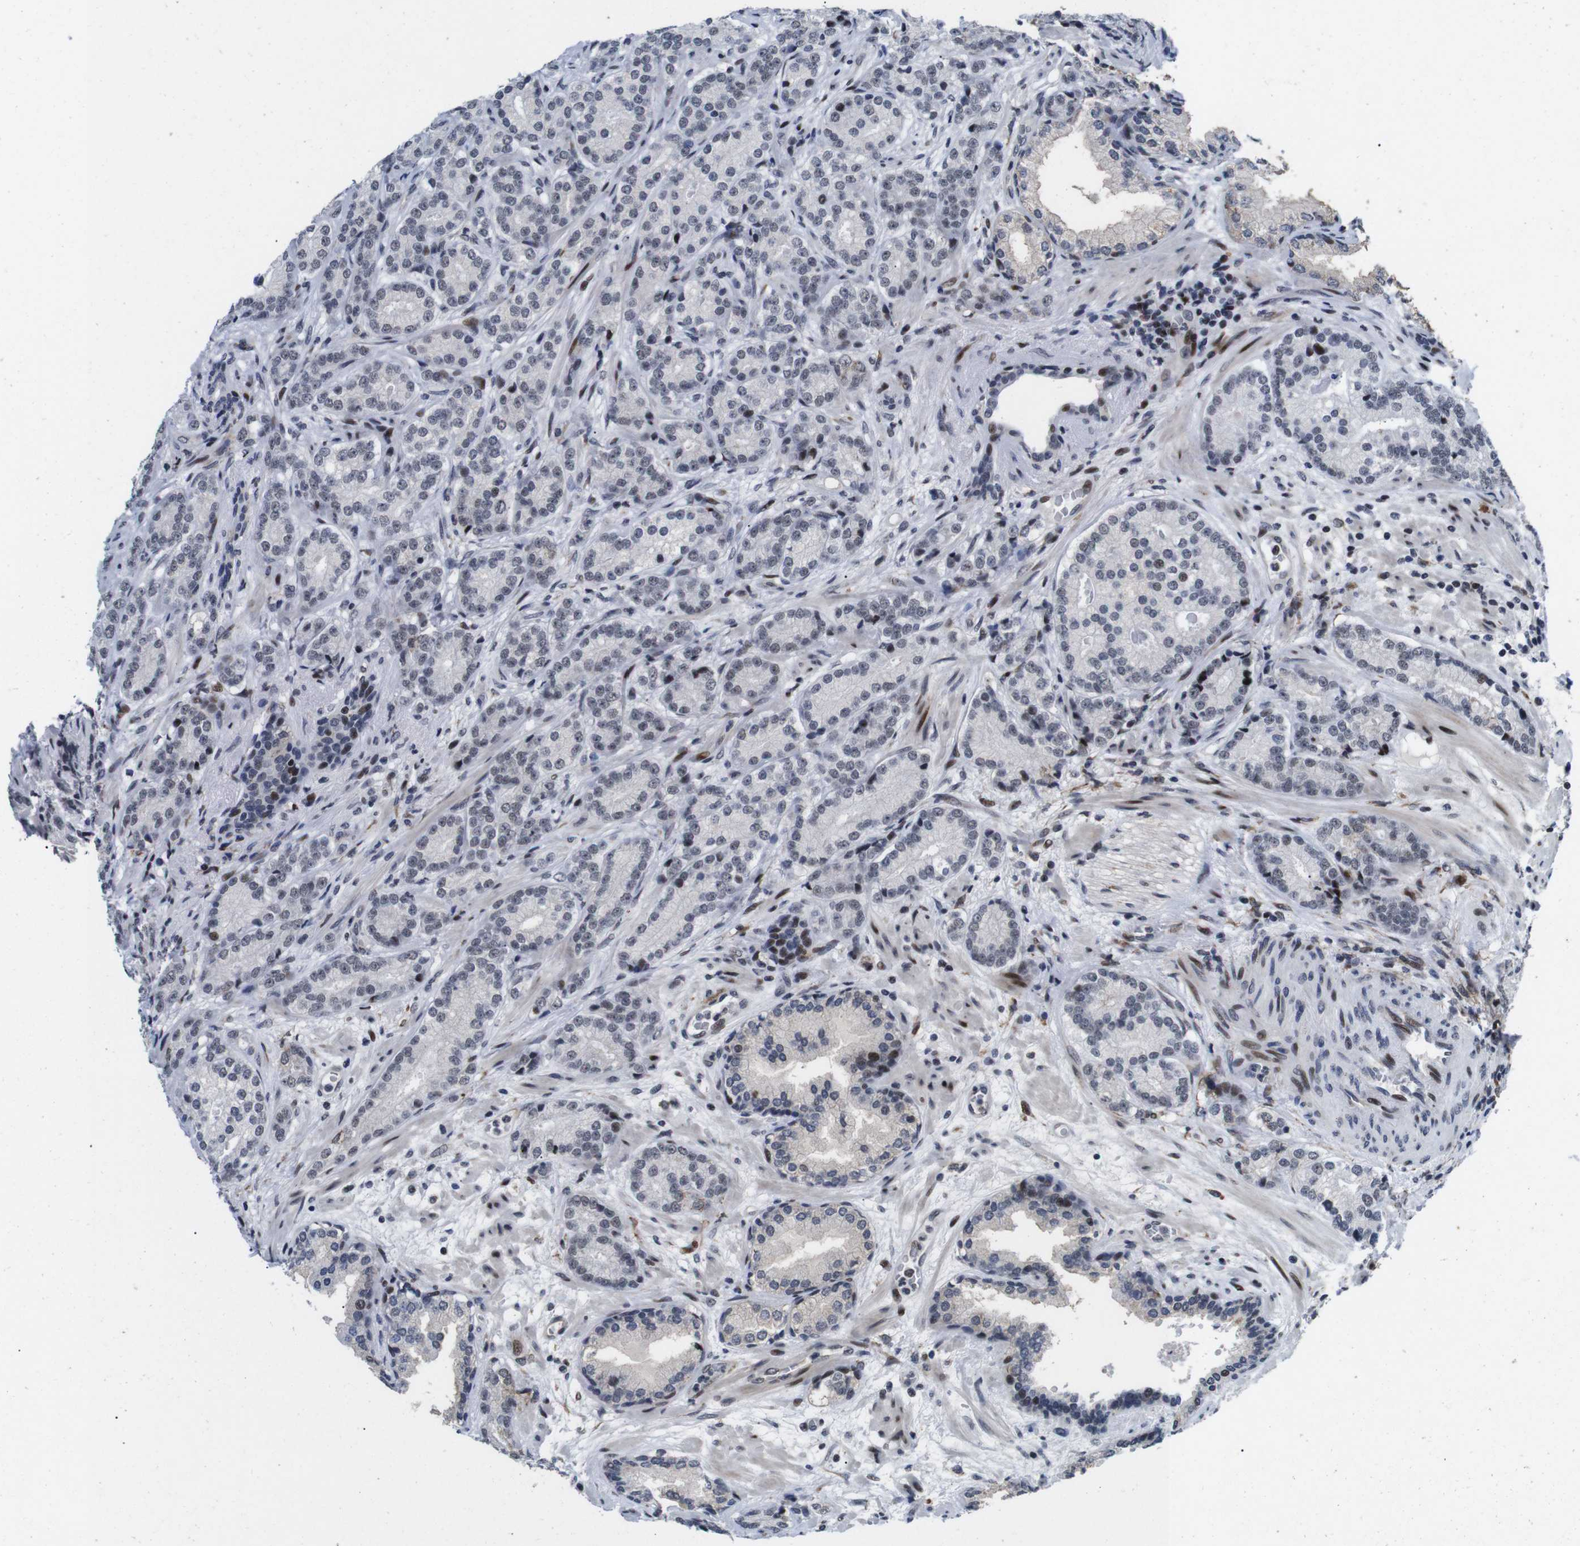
{"staining": {"intensity": "negative", "quantity": "none", "location": "none"}, "tissue": "prostate cancer", "cell_type": "Tumor cells", "image_type": "cancer", "snomed": [{"axis": "morphology", "description": "Adenocarcinoma, High grade"}, {"axis": "topography", "description": "Prostate"}], "caption": "An image of human prostate high-grade adenocarcinoma is negative for staining in tumor cells. (DAB (3,3'-diaminobenzidine) immunohistochemistry with hematoxylin counter stain).", "gene": "EIF4G1", "patient": {"sex": "male", "age": 61}}